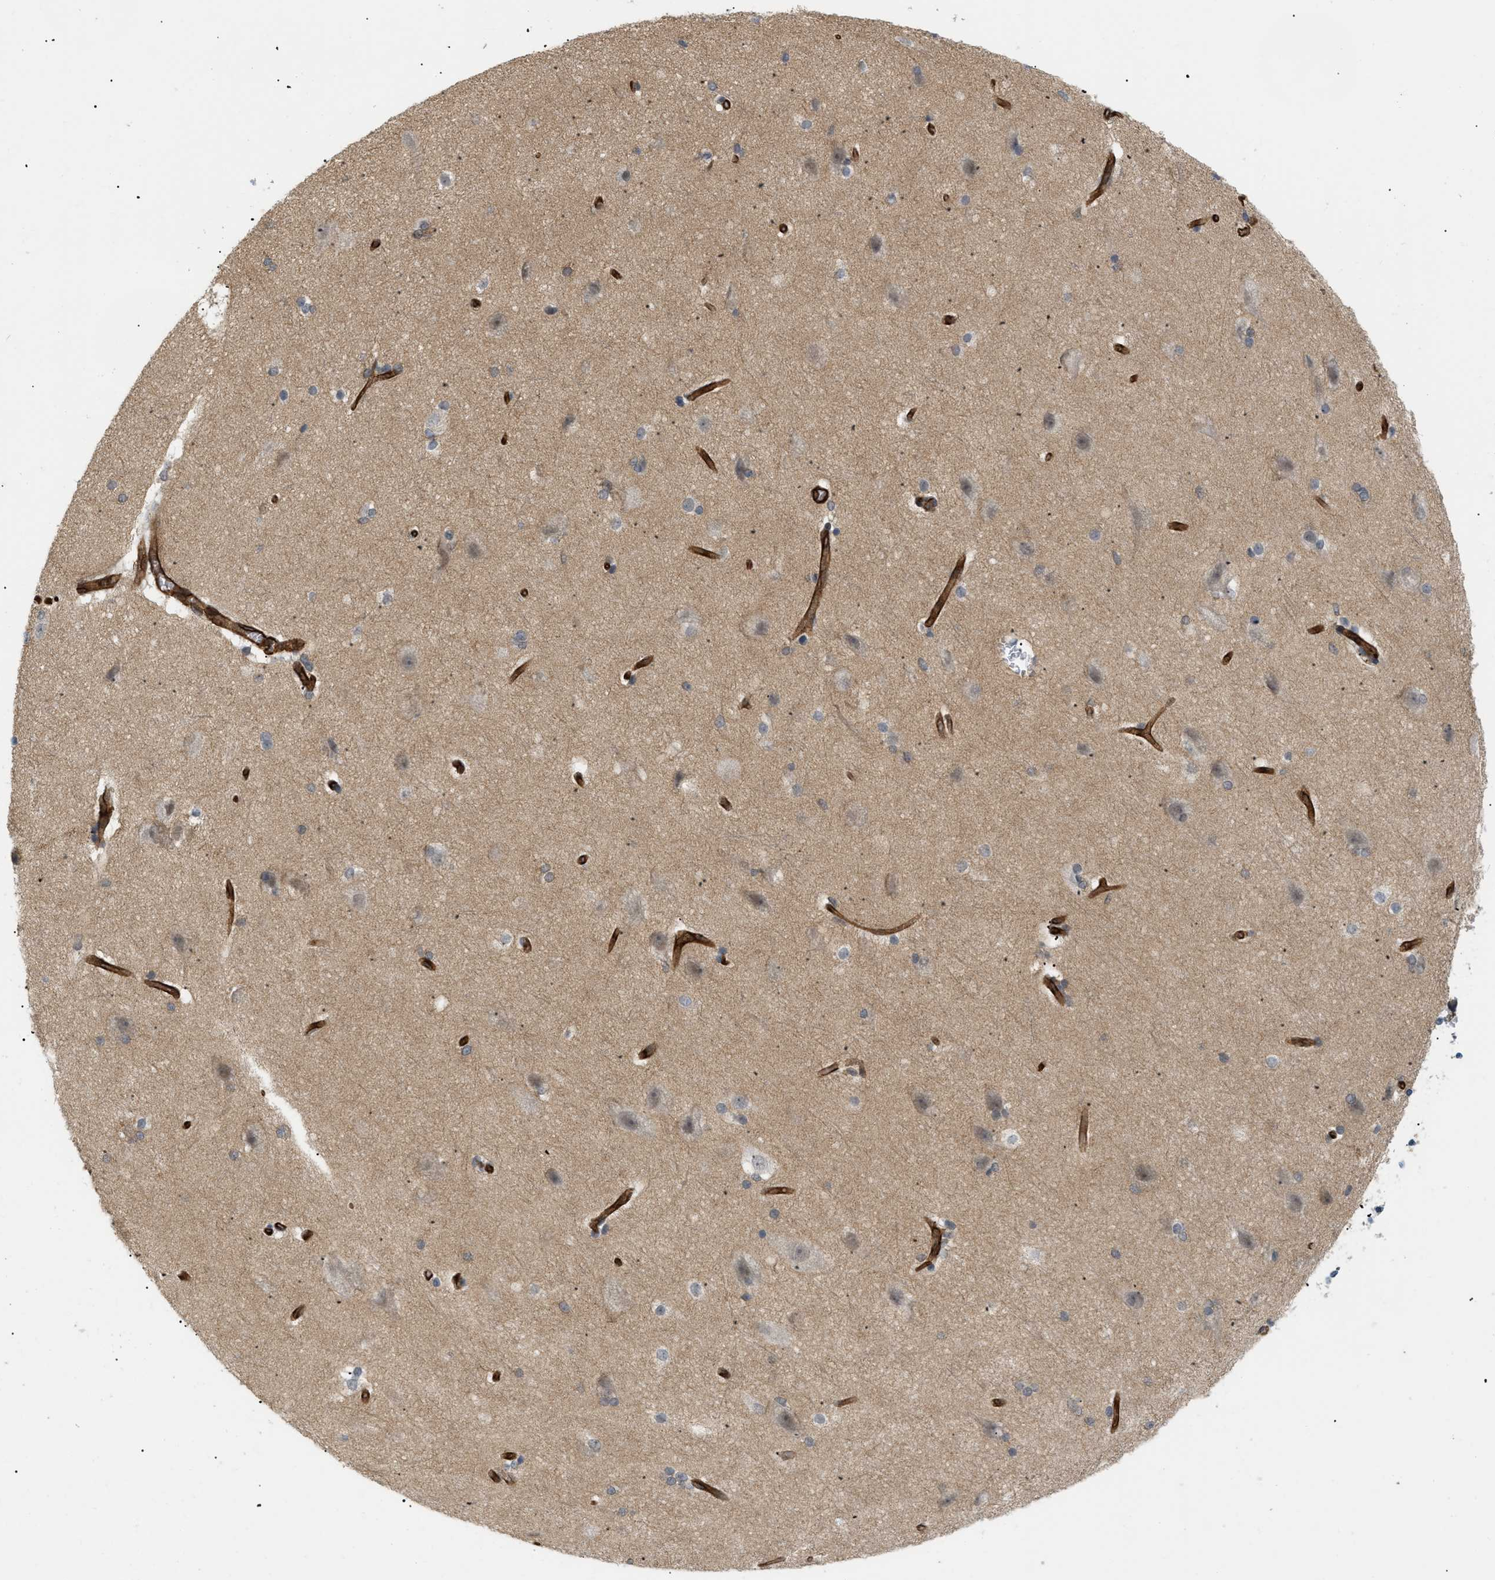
{"staining": {"intensity": "strong", "quantity": ">75%", "location": "cytoplasmic/membranous"}, "tissue": "cerebral cortex", "cell_type": "Endothelial cells", "image_type": "normal", "snomed": [{"axis": "morphology", "description": "Normal tissue, NOS"}, {"axis": "topography", "description": "Cerebral cortex"}, {"axis": "topography", "description": "Hippocampus"}], "caption": "A high amount of strong cytoplasmic/membranous staining is present in about >75% of endothelial cells in normal cerebral cortex.", "gene": "PALMD", "patient": {"sex": "female", "age": 19}}